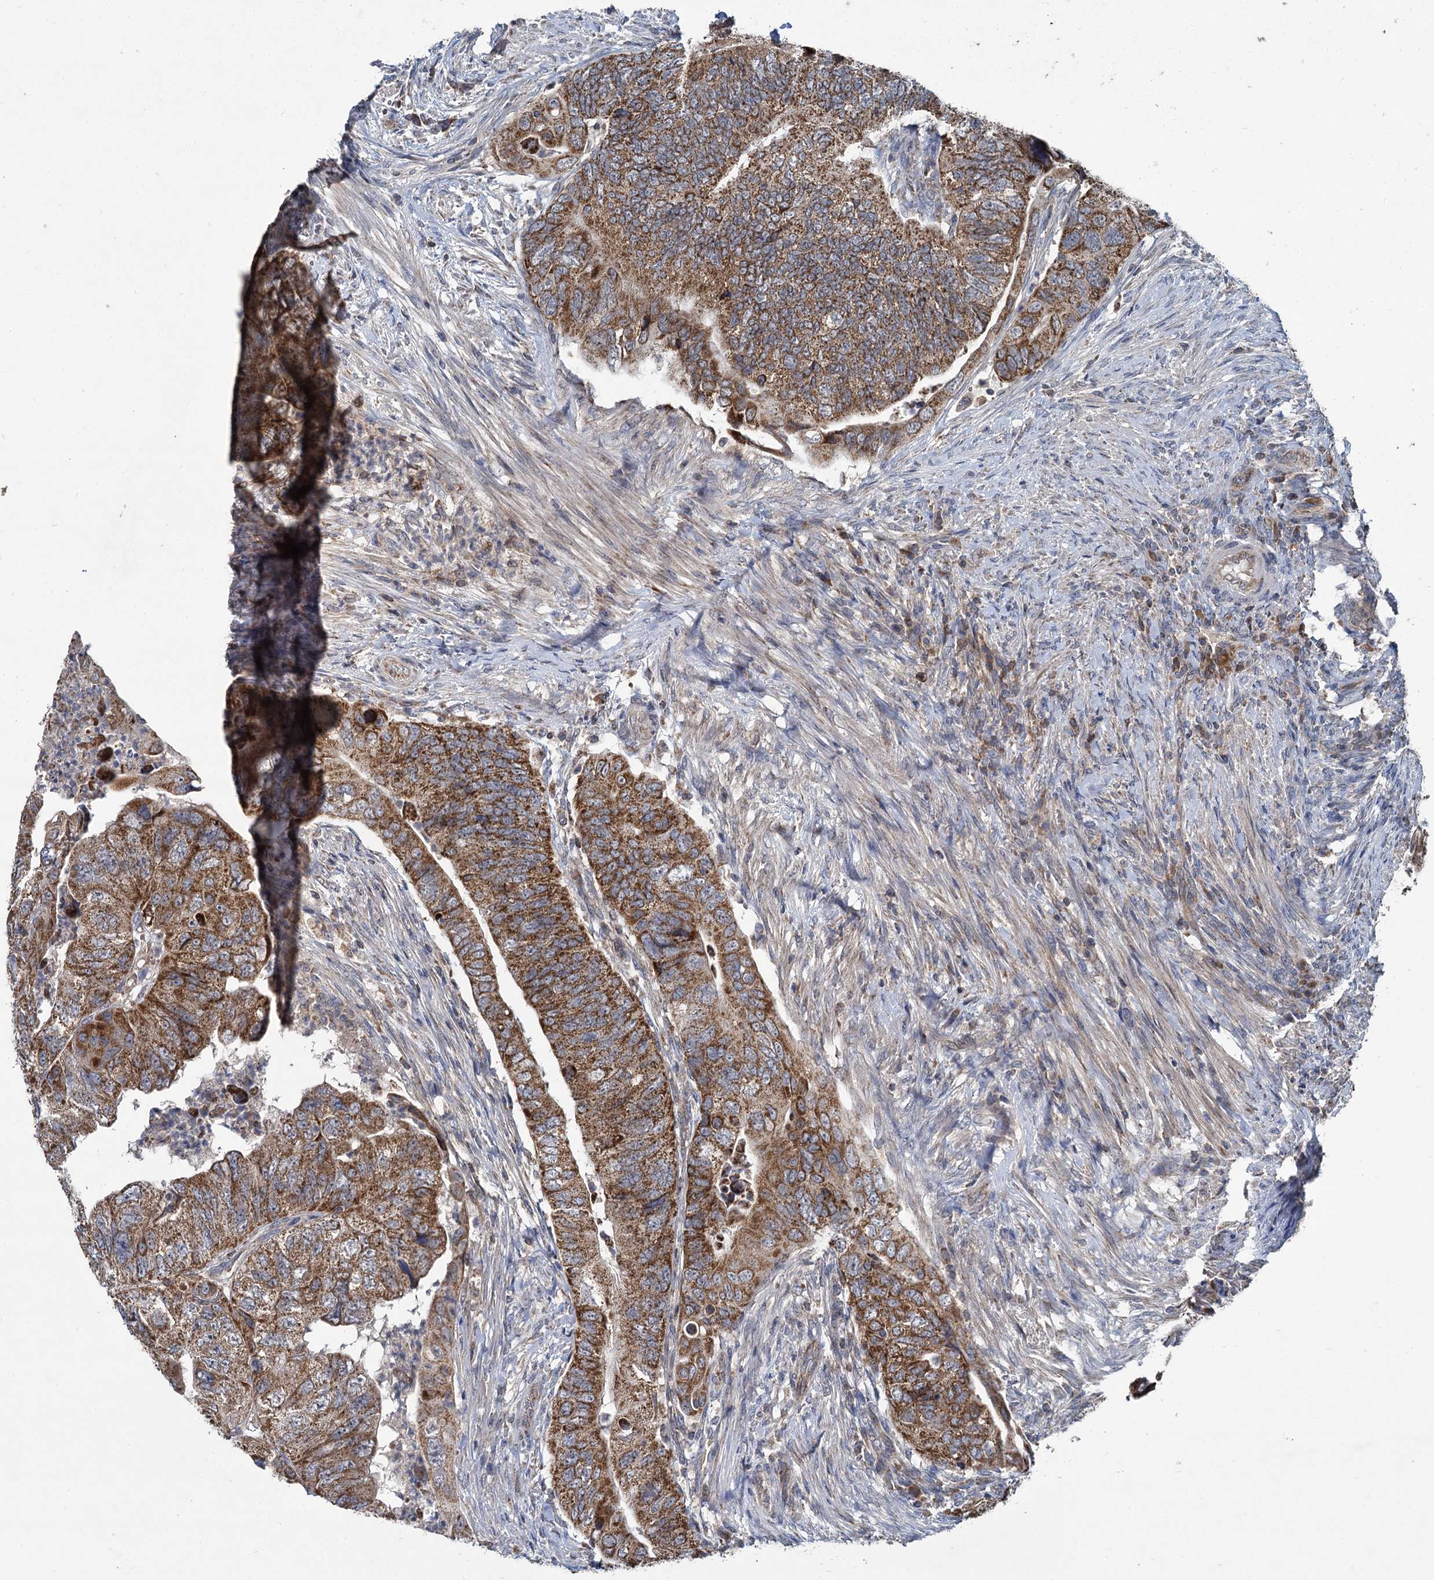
{"staining": {"intensity": "moderate", "quantity": ">75%", "location": "cytoplasmic/membranous"}, "tissue": "colorectal cancer", "cell_type": "Tumor cells", "image_type": "cancer", "snomed": [{"axis": "morphology", "description": "Adenocarcinoma, NOS"}, {"axis": "topography", "description": "Rectum"}], "caption": "Moderate cytoplasmic/membranous protein expression is appreciated in approximately >75% of tumor cells in colorectal adenocarcinoma.", "gene": "METTL4", "patient": {"sex": "male", "age": 63}}